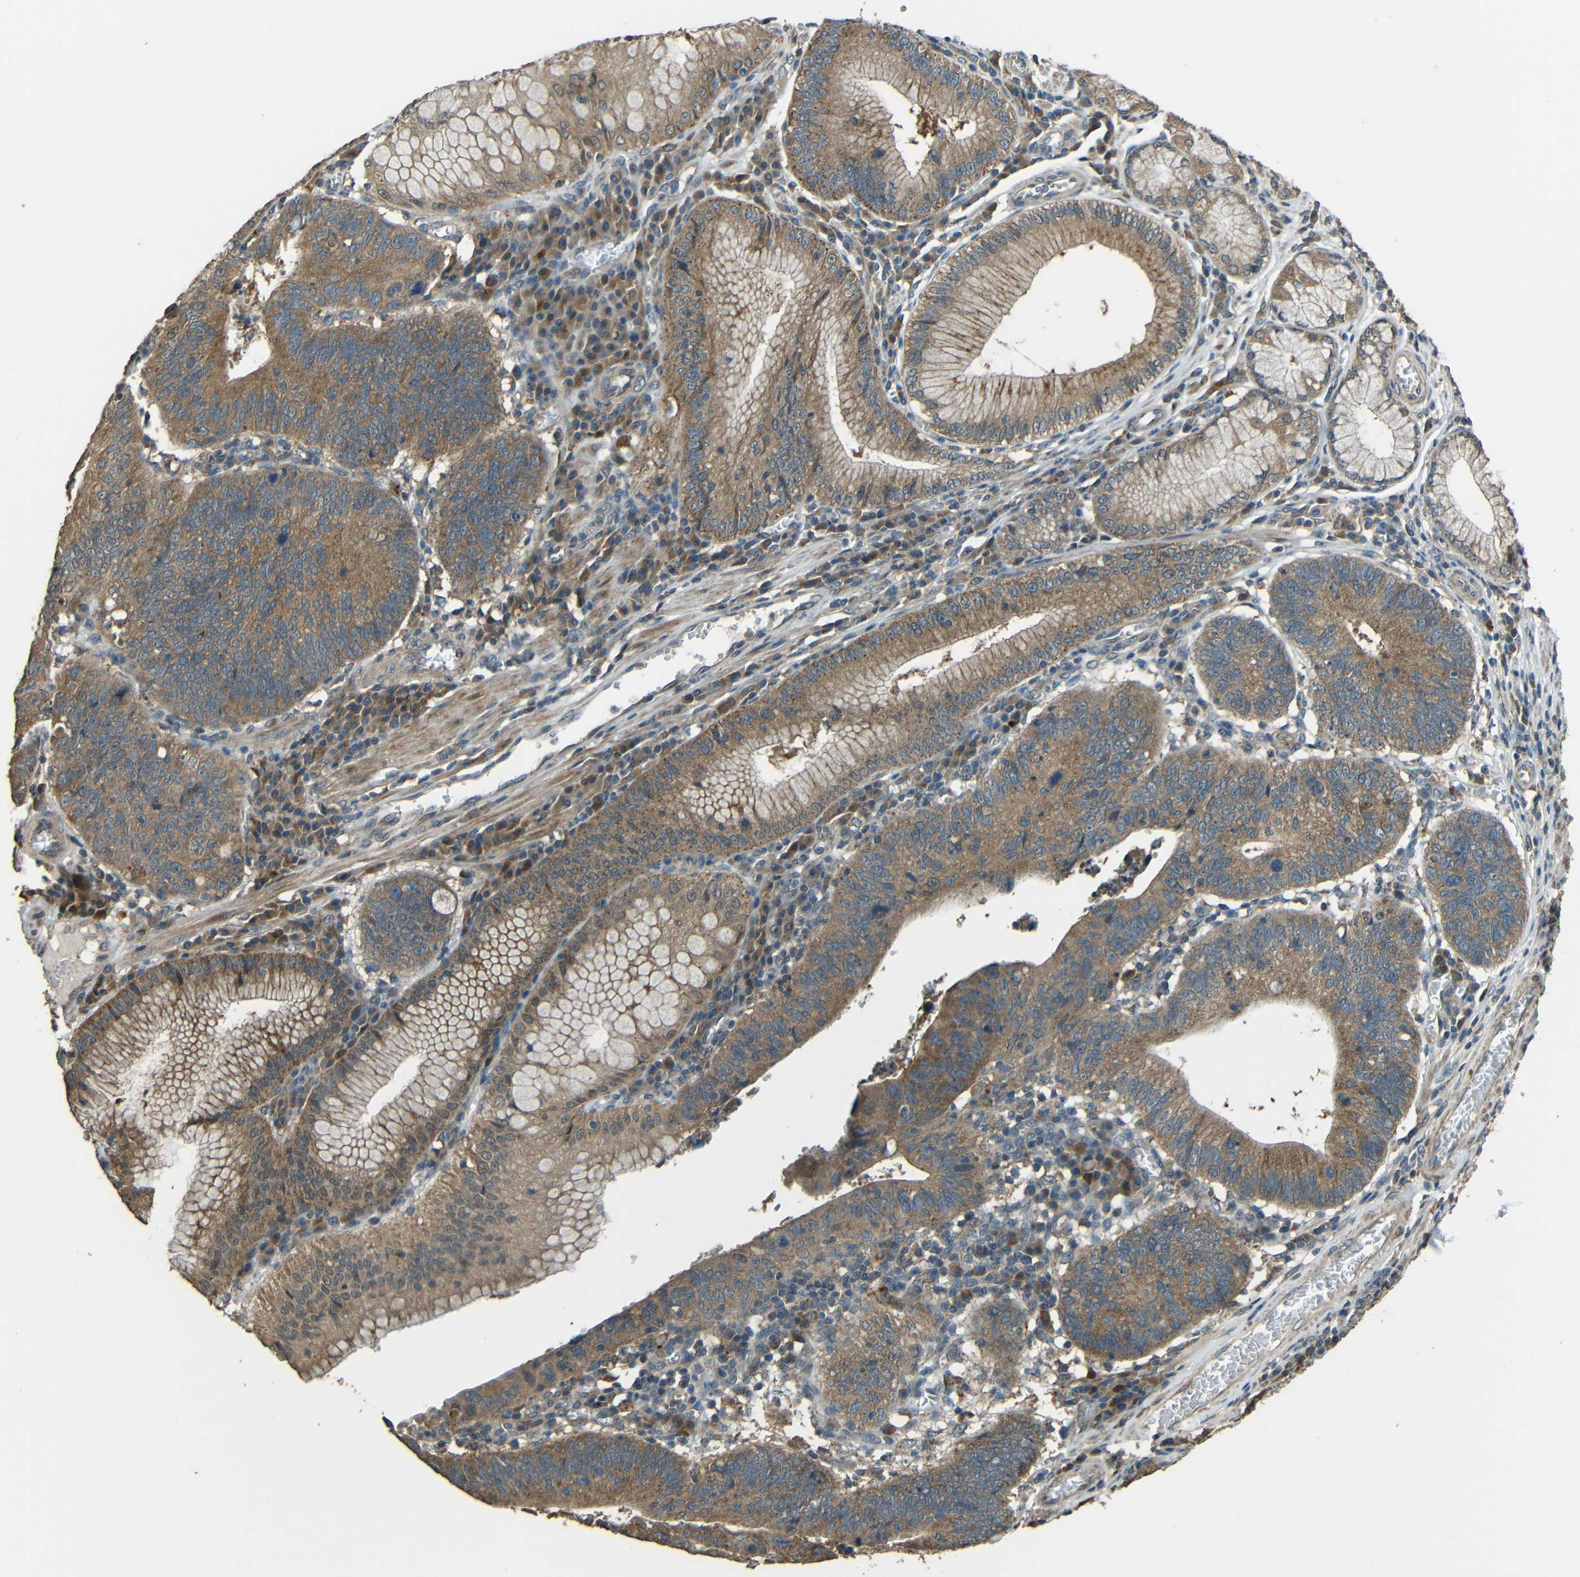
{"staining": {"intensity": "moderate", "quantity": ">75%", "location": "cytoplasmic/membranous"}, "tissue": "stomach cancer", "cell_type": "Tumor cells", "image_type": "cancer", "snomed": [{"axis": "morphology", "description": "Adenocarcinoma, NOS"}, {"axis": "topography", "description": "Stomach"}], "caption": "Stomach adenocarcinoma tissue exhibits moderate cytoplasmic/membranous staining in approximately >75% of tumor cells, visualized by immunohistochemistry.", "gene": "ACACA", "patient": {"sex": "male", "age": 59}}